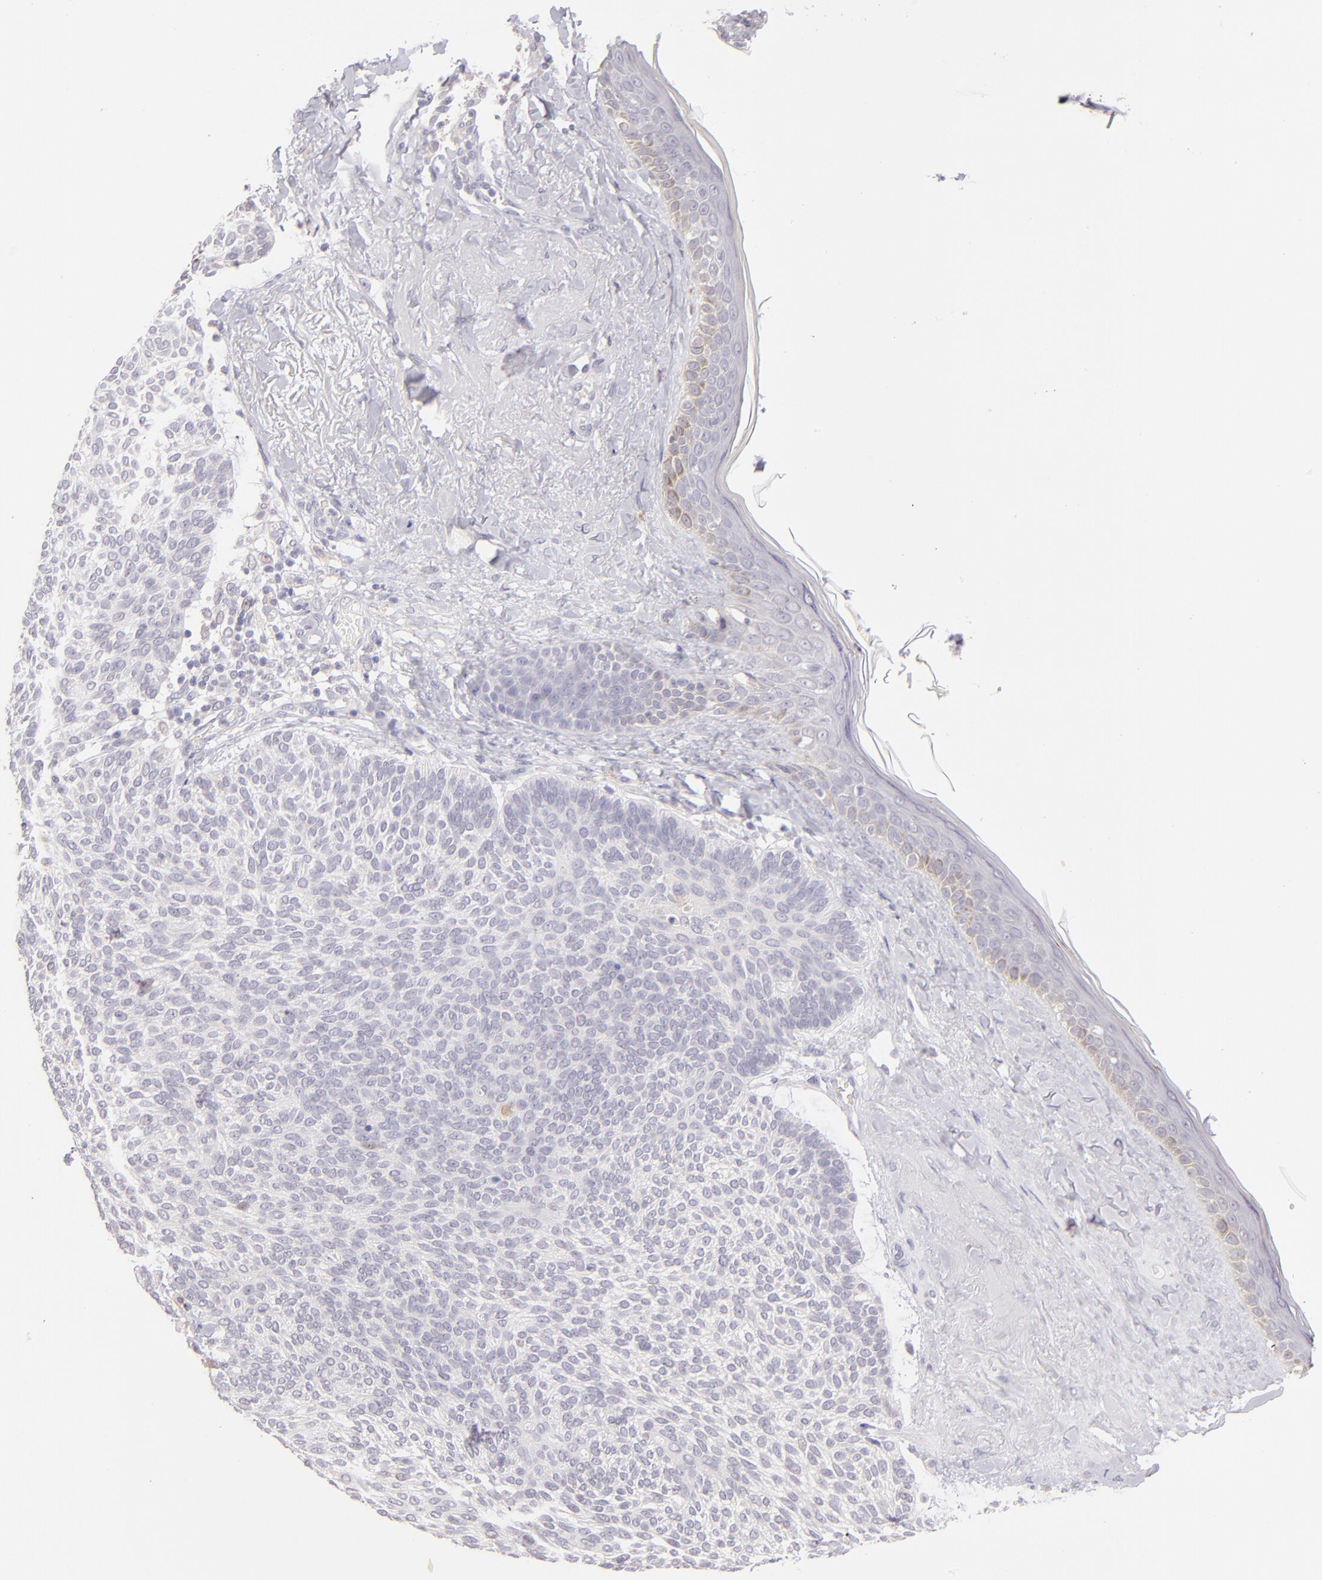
{"staining": {"intensity": "negative", "quantity": "none", "location": "none"}, "tissue": "skin cancer", "cell_type": "Tumor cells", "image_type": "cancer", "snomed": [{"axis": "morphology", "description": "Normal tissue, NOS"}, {"axis": "morphology", "description": "Basal cell carcinoma"}, {"axis": "topography", "description": "Skin"}], "caption": "Tumor cells are negative for protein expression in human skin cancer.", "gene": "TRAF3", "patient": {"sex": "female", "age": 70}}